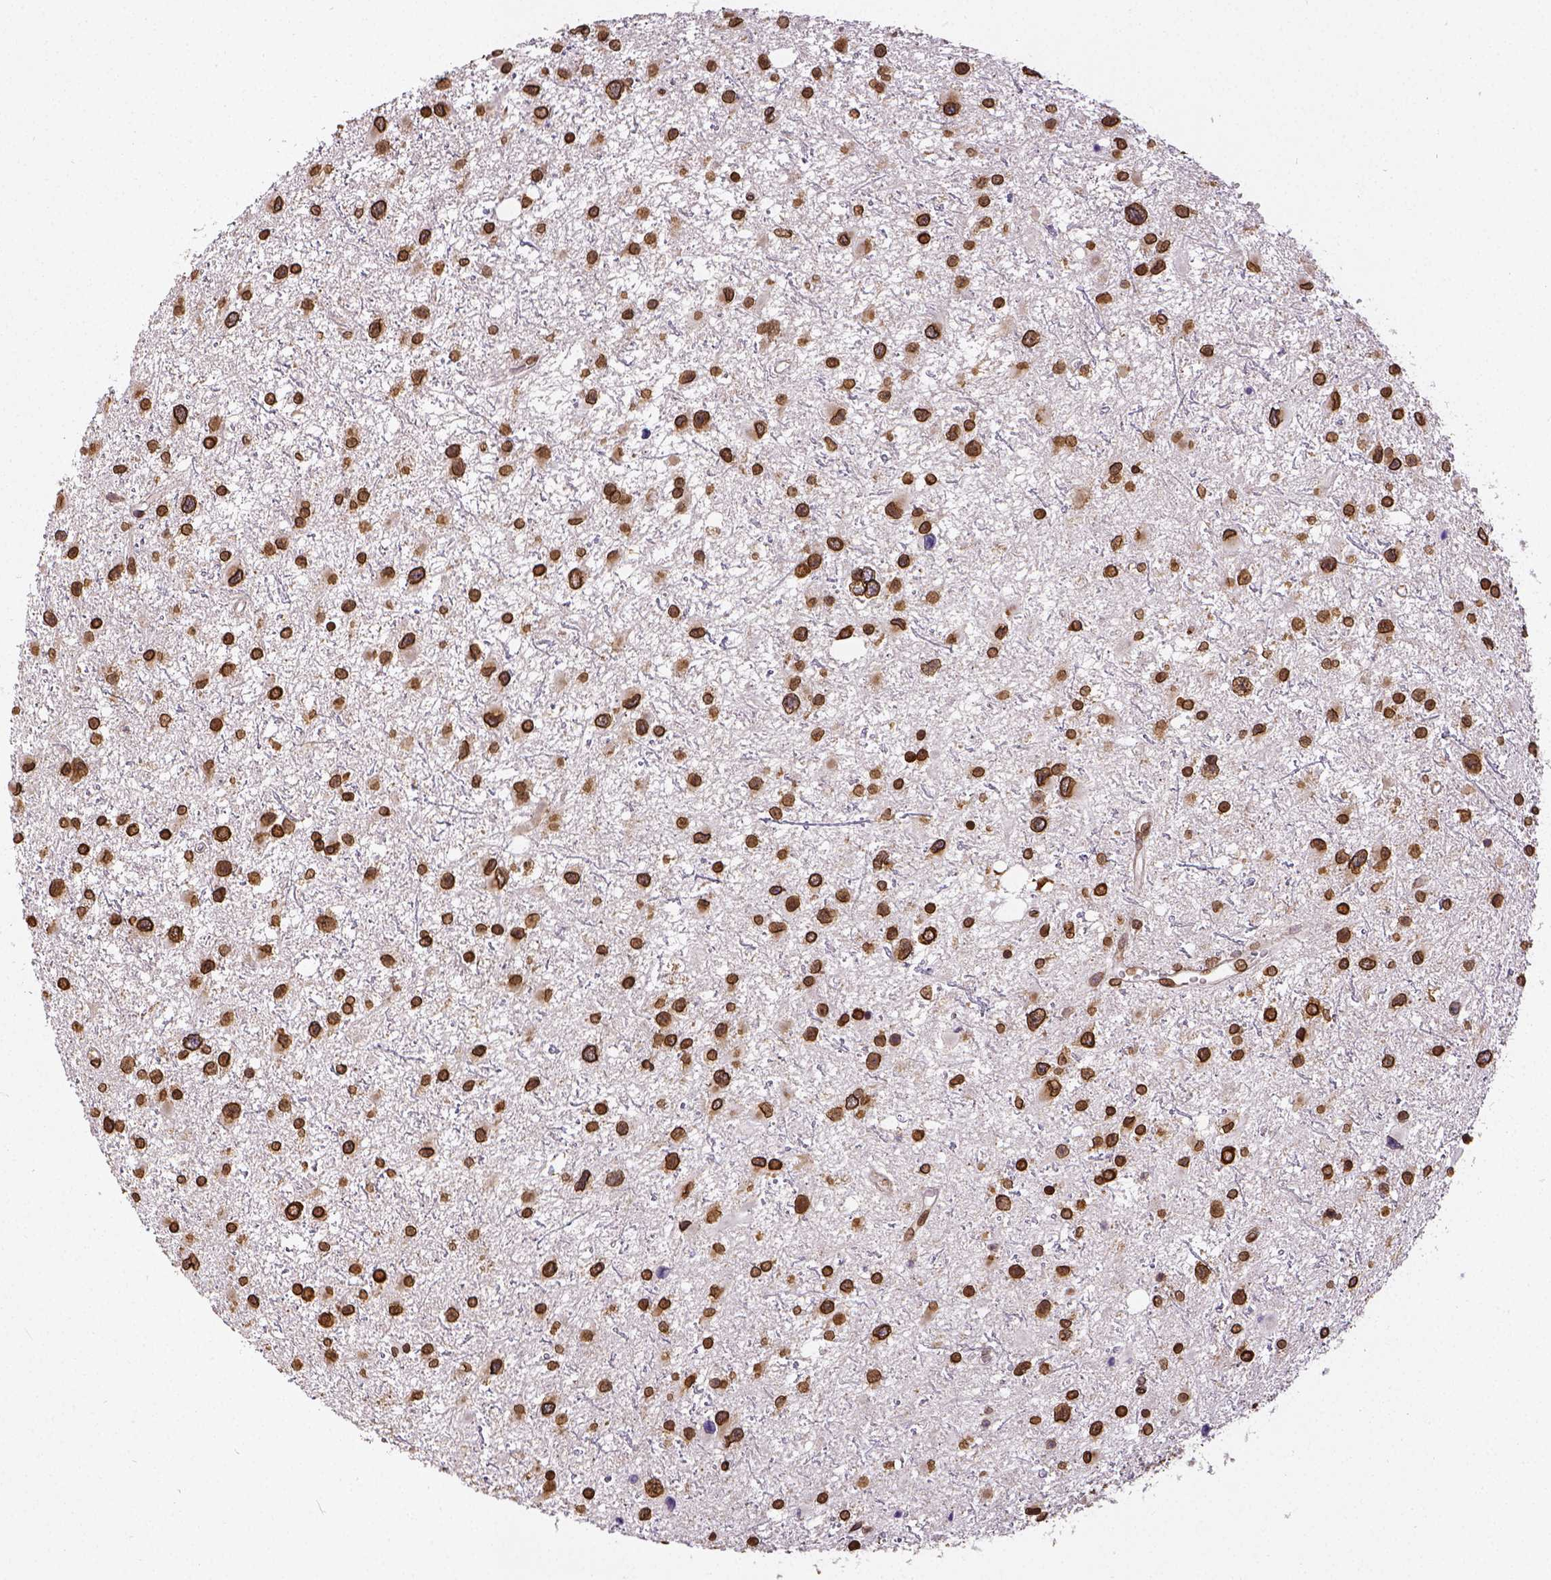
{"staining": {"intensity": "strong", "quantity": ">75%", "location": "cytoplasmic/membranous,nuclear"}, "tissue": "glioma", "cell_type": "Tumor cells", "image_type": "cancer", "snomed": [{"axis": "morphology", "description": "Glioma, malignant, Low grade"}, {"axis": "topography", "description": "Brain"}], "caption": "Immunohistochemical staining of glioma reveals high levels of strong cytoplasmic/membranous and nuclear protein expression in about >75% of tumor cells.", "gene": "MTDH", "patient": {"sex": "female", "age": 32}}